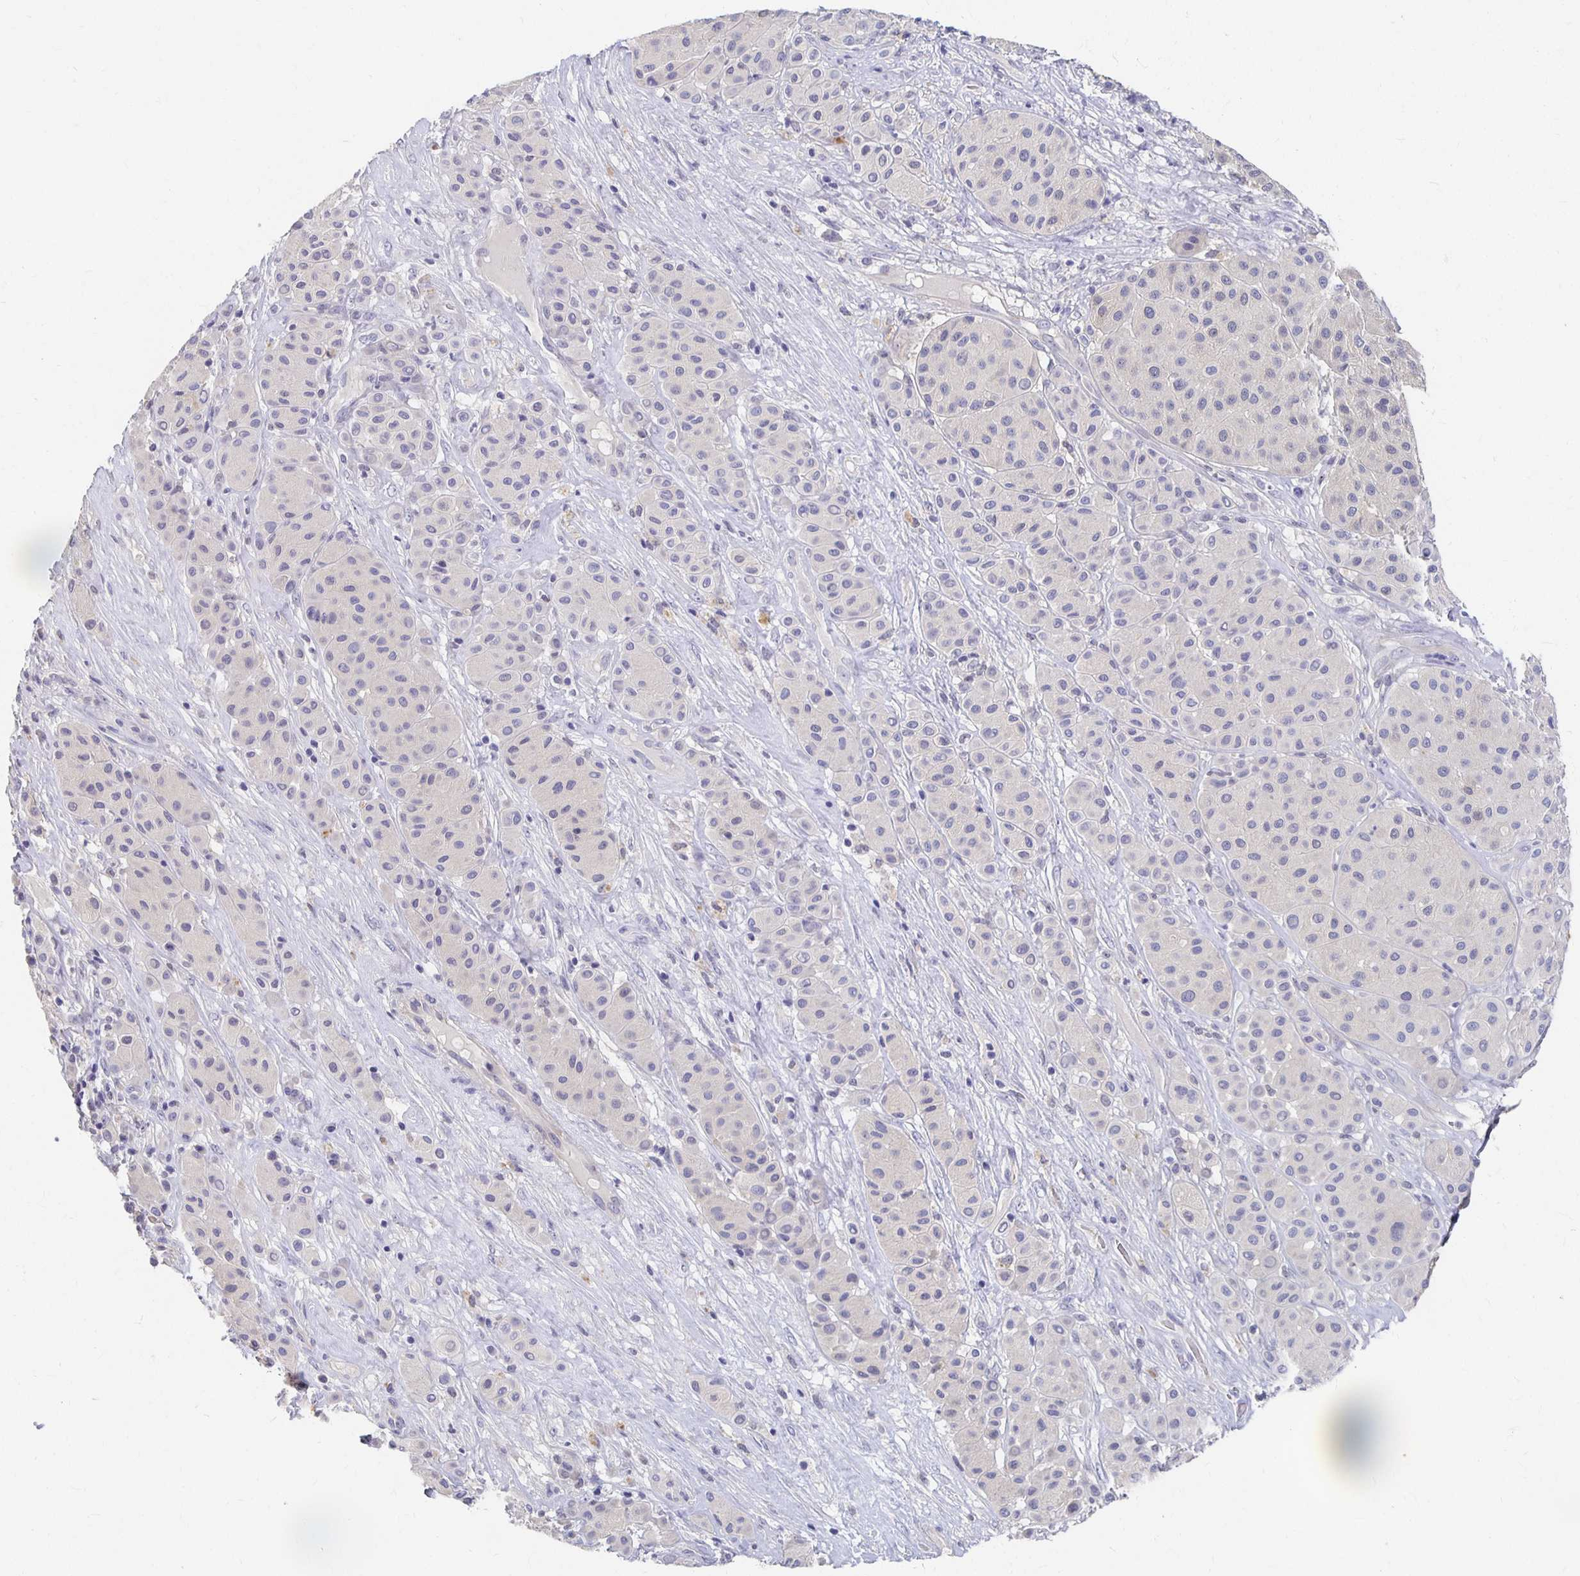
{"staining": {"intensity": "negative", "quantity": "none", "location": "none"}, "tissue": "melanoma", "cell_type": "Tumor cells", "image_type": "cancer", "snomed": [{"axis": "morphology", "description": "Malignant melanoma, Metastatic site"}, {"axis": "topography", "description": "Smooth muscle"}], "caption": "DAB (3,3'-diaminobenzidine) immunohistochemical staining of human malignant melanoma (metastatic site) shows no significant staining in tumor cells.", "gene": "FKRP", "patient": {"sex": "male", "age": 41}}